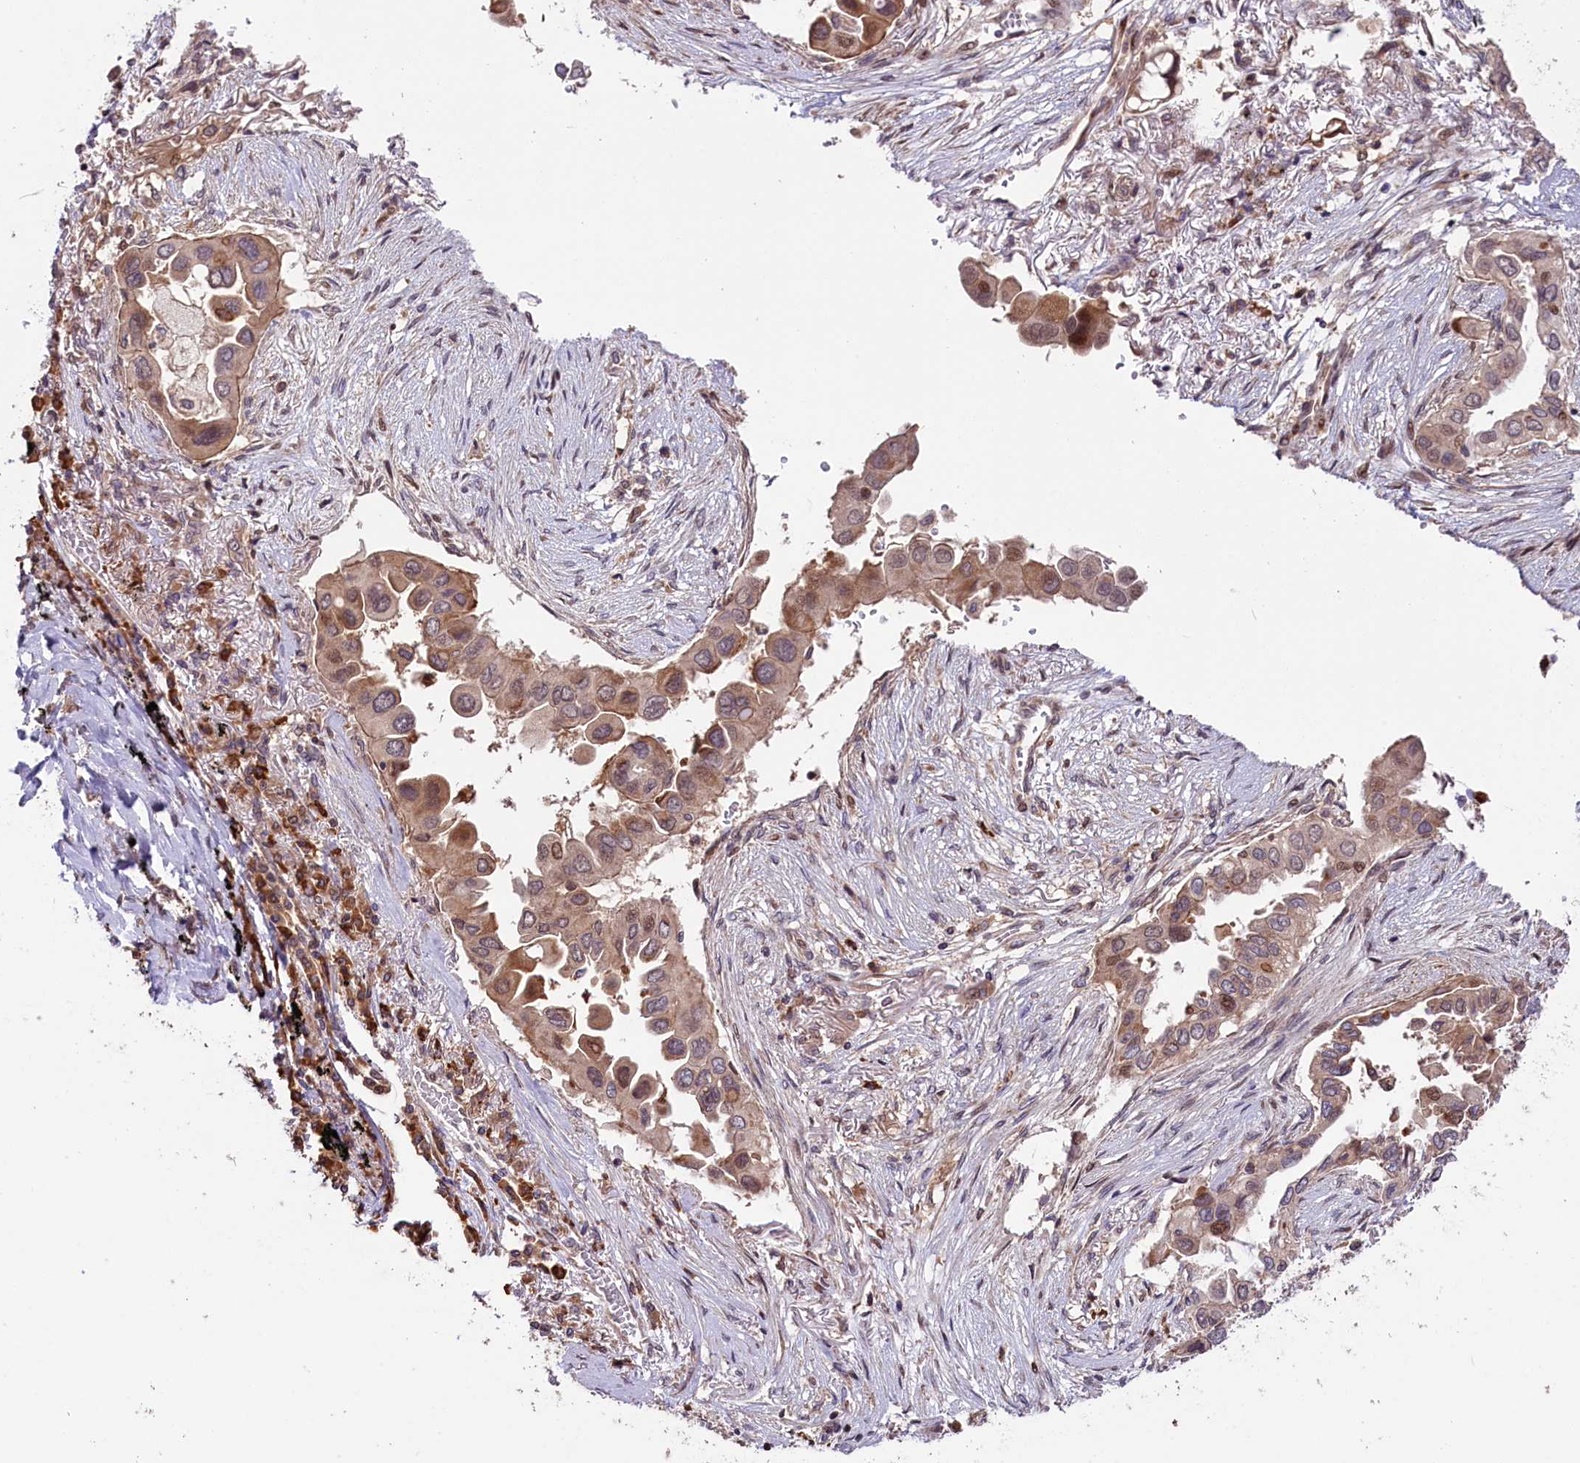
{"staining": {"intensity": "moderate", "quantity": "25%-75%", "location": "cytoplasmic/membranous,nuclear"}, "tissue": "lung cancer", "cell_type": "Tumor cells", "image_type": "cancer", "snomed": [{"axis": "morphology", "description": "Adenocarcinoma, NOS"}, {"axis": "topography", "description": "Lung"}], "caption": "This photomicrograph displays immunohistochemistry staining of human lung cancer (adenocarcinoma), with medium moderate cytoplasmic/membranous and nuclear positivity in about 25%-75% of tumor cells.", "gene": "RIC8A", "patient": {"sex": "female", "age": 76}}